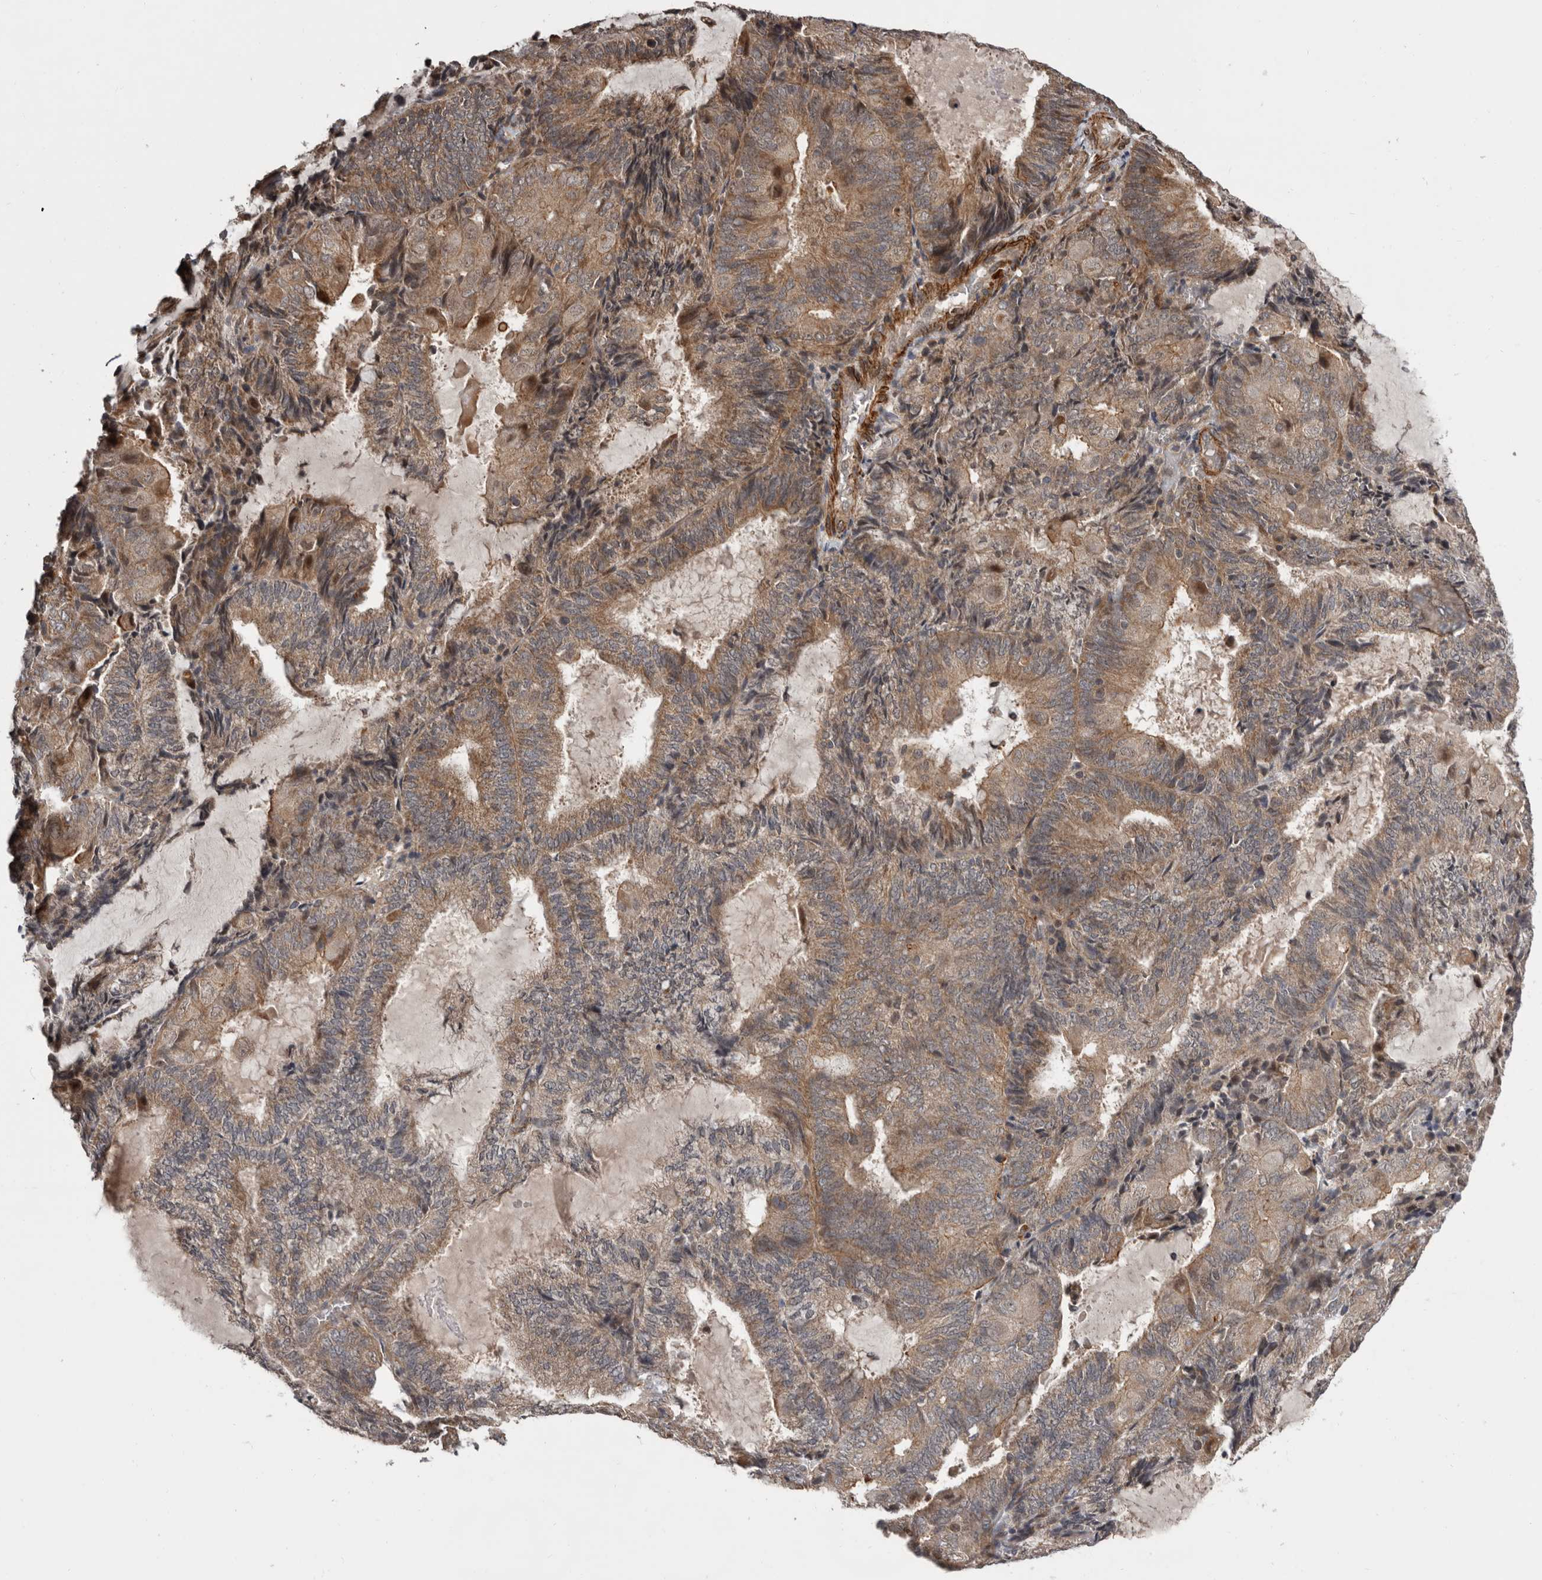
{"staining": {"intensity": "moderate", "quantity": ">75%", "location": "cytoplasmic/membranous"}, "tissue": "endometrial cancer", "cell_type": "Tumor cells", "image_type": "cancer", "snomed": [{"axis": "morphology", "description": "Adenocarcinoma, NOS"}, {"axis": "topography", "description": "Endometrium"}], "caption": "A photomicrograph of human endometrial cancer (adenocarcinoma) stained for a protein exhibits moderate cytoplasmic/membranous brown staining in tumor cells. (DAB IHC, brown staining for protein, blue staining for nuclei).", "gene": "FGFR4", "patient": {"sex": "female", "age": 81}}